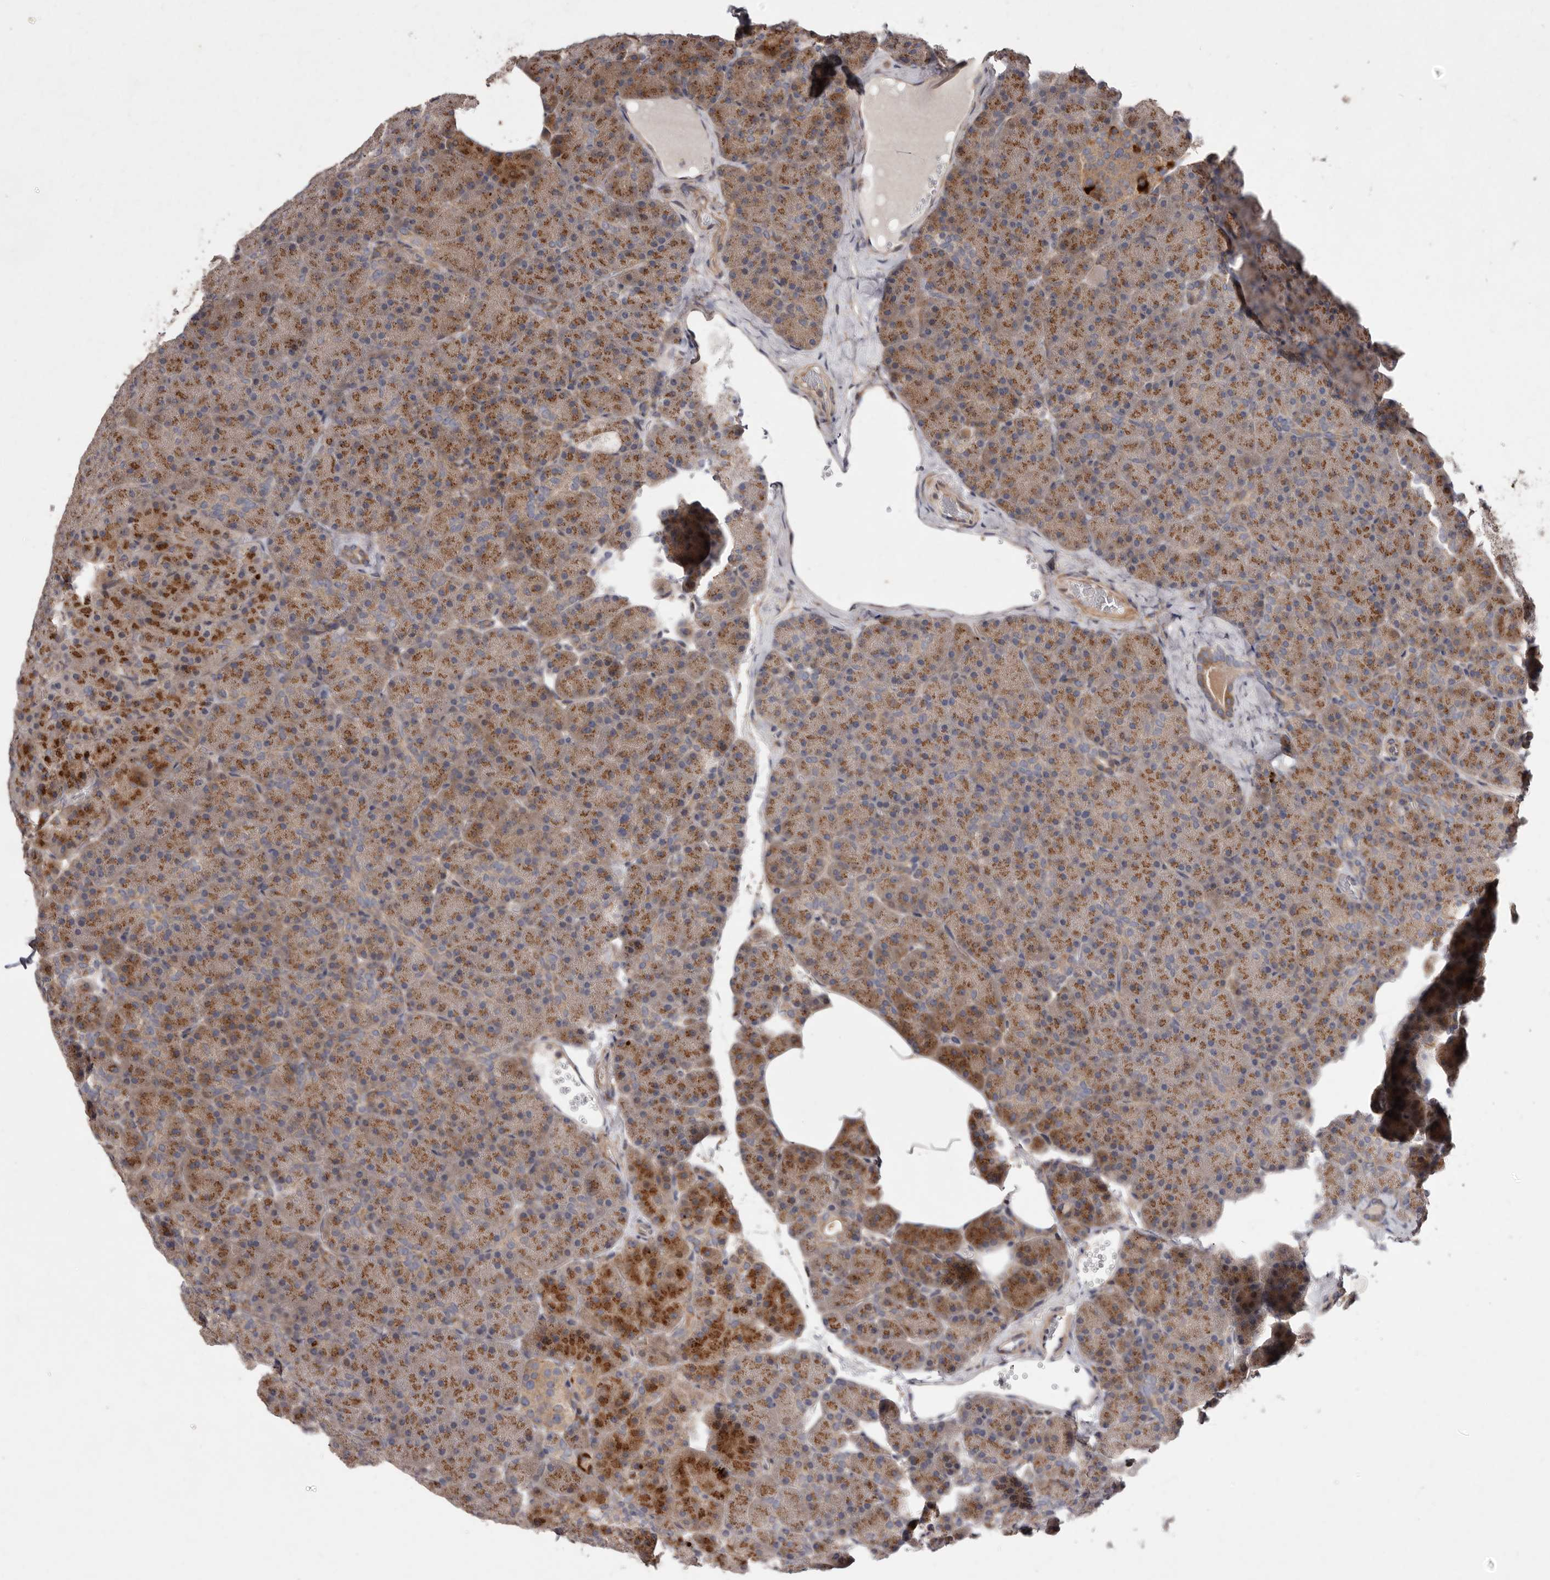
{"staining": {"intensity": "moderate", "quantity": ">75%", "location": "cytoplasmic/membranous"}, "tissue": "pancreas", "cell_type": "Exocrine glandular cells", "image_type": "normal", "snomed": [{"axis": "morphology", "description": "Normal tissue, NOS"}, {"axis": "morphology", "description": "Carcinoid, malignant, NOS"}, {"axis": "topography", "description": "Pancreas"}], "caption": "Immunohistochemistry image of normal human pancreas stained for a protein (brown), which reveals medium levels of moderate cytoplasmic/membranous expression in approximately >75% of exocrine glandular cells.", "gene": "FLAD1", "patient": {"sex": "female", "age": 35}}